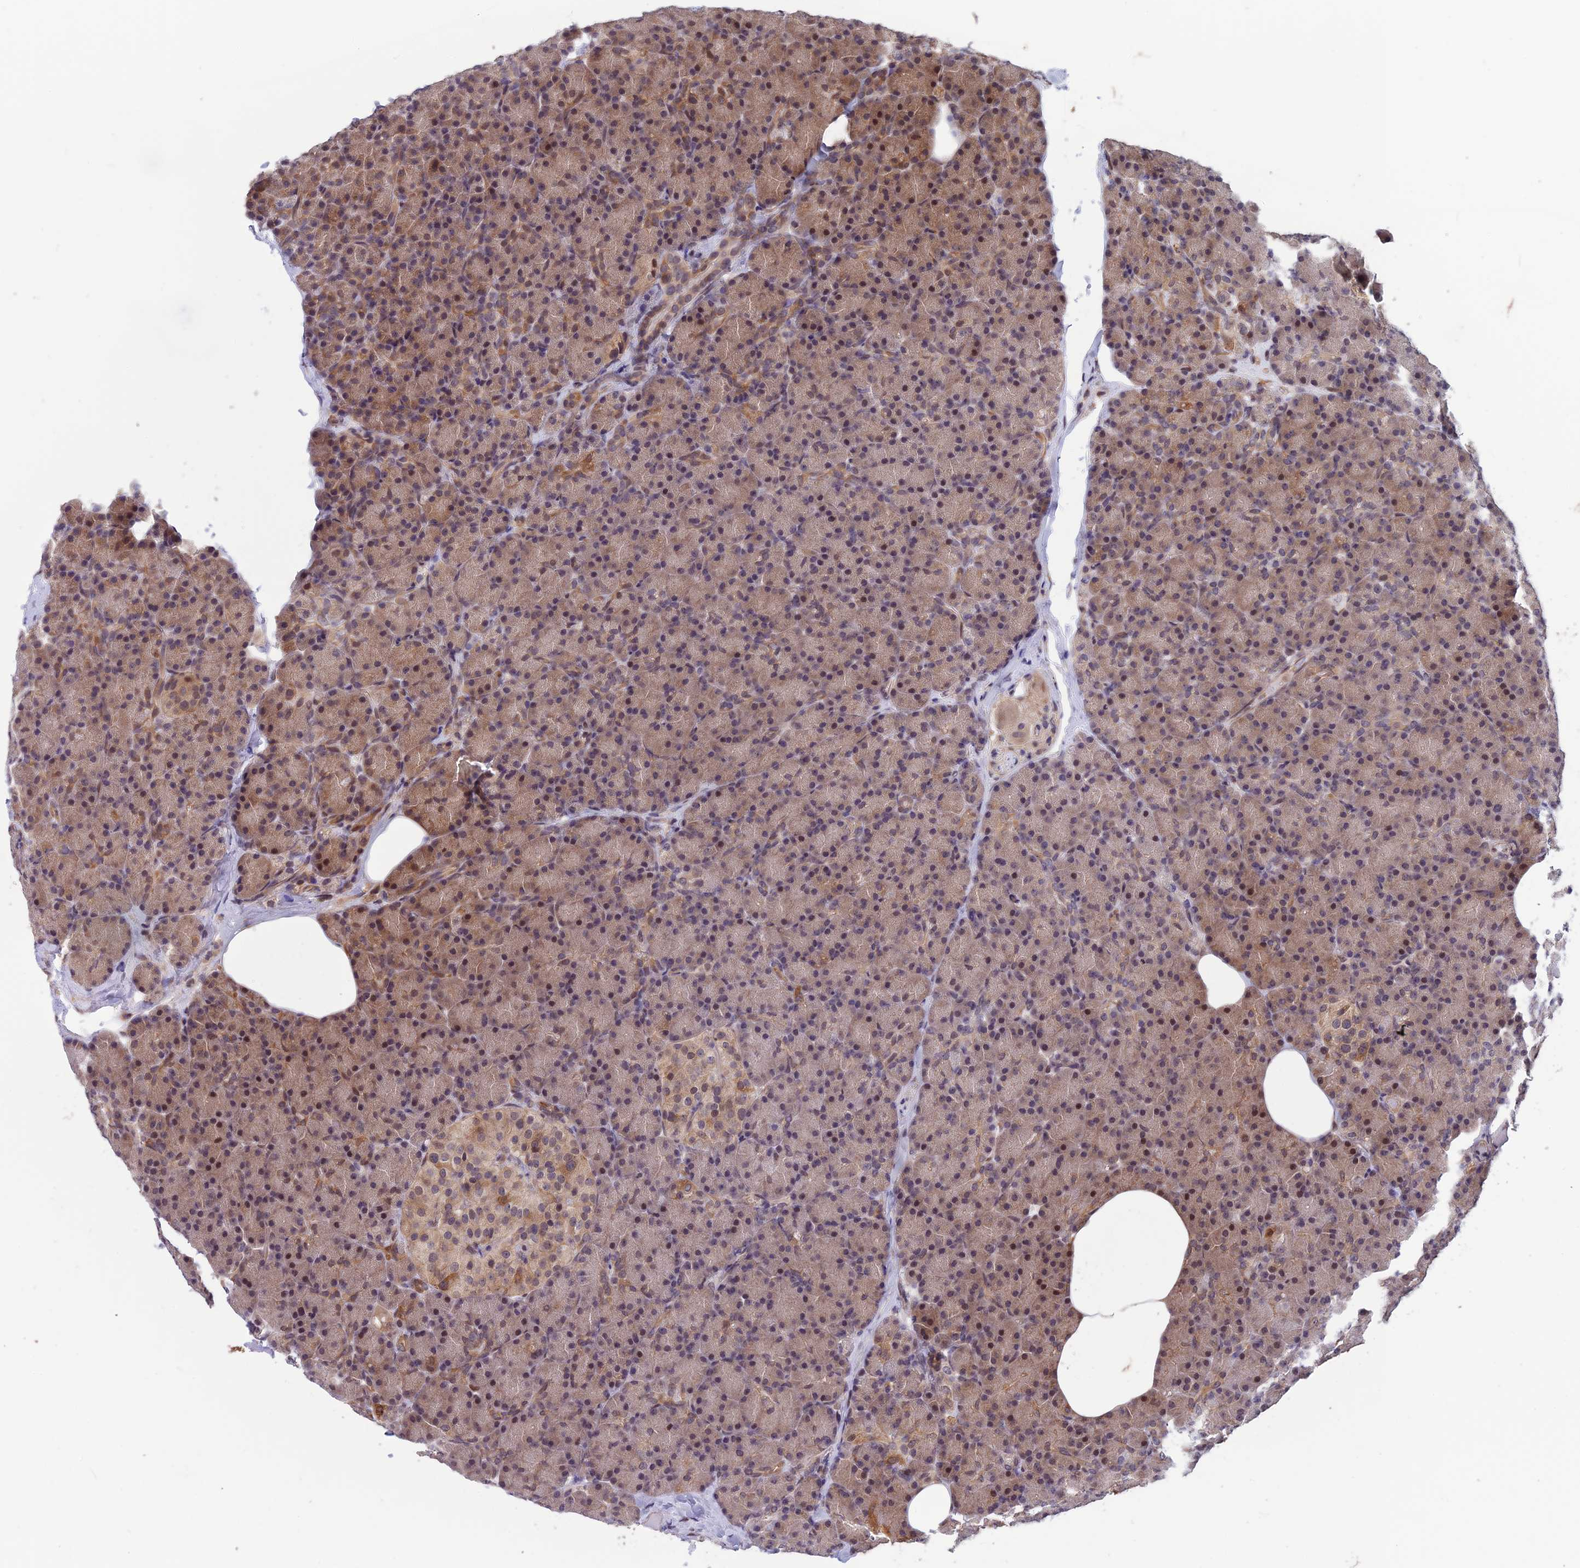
{"staining": {"intensity": "moderate", "quantity": "25%-75%", "location": "cytoplasmic/membranous,nuclear"}, "tissue": "pancreas", "cell_type": "Exocrine glandular cells", "image_type": "normal", "snomed": [{"axis": "morphology", "description": "Normal tissue, NOS"}, {"axis": "topography", "description": "Pancreas"}], "caption": "Protein expression analysis of benign human pancreas reveals moderate cytoplasmic/membranous,nuclear positivity in about 25%-75% of exocrine glandular cells. (DAB (3,3'-diaminobenzidine) IHC, brown staining for protein, blue staining for nuclei).", "gene": "MAST2", "patient": {"sex": "female", "age": 43}}